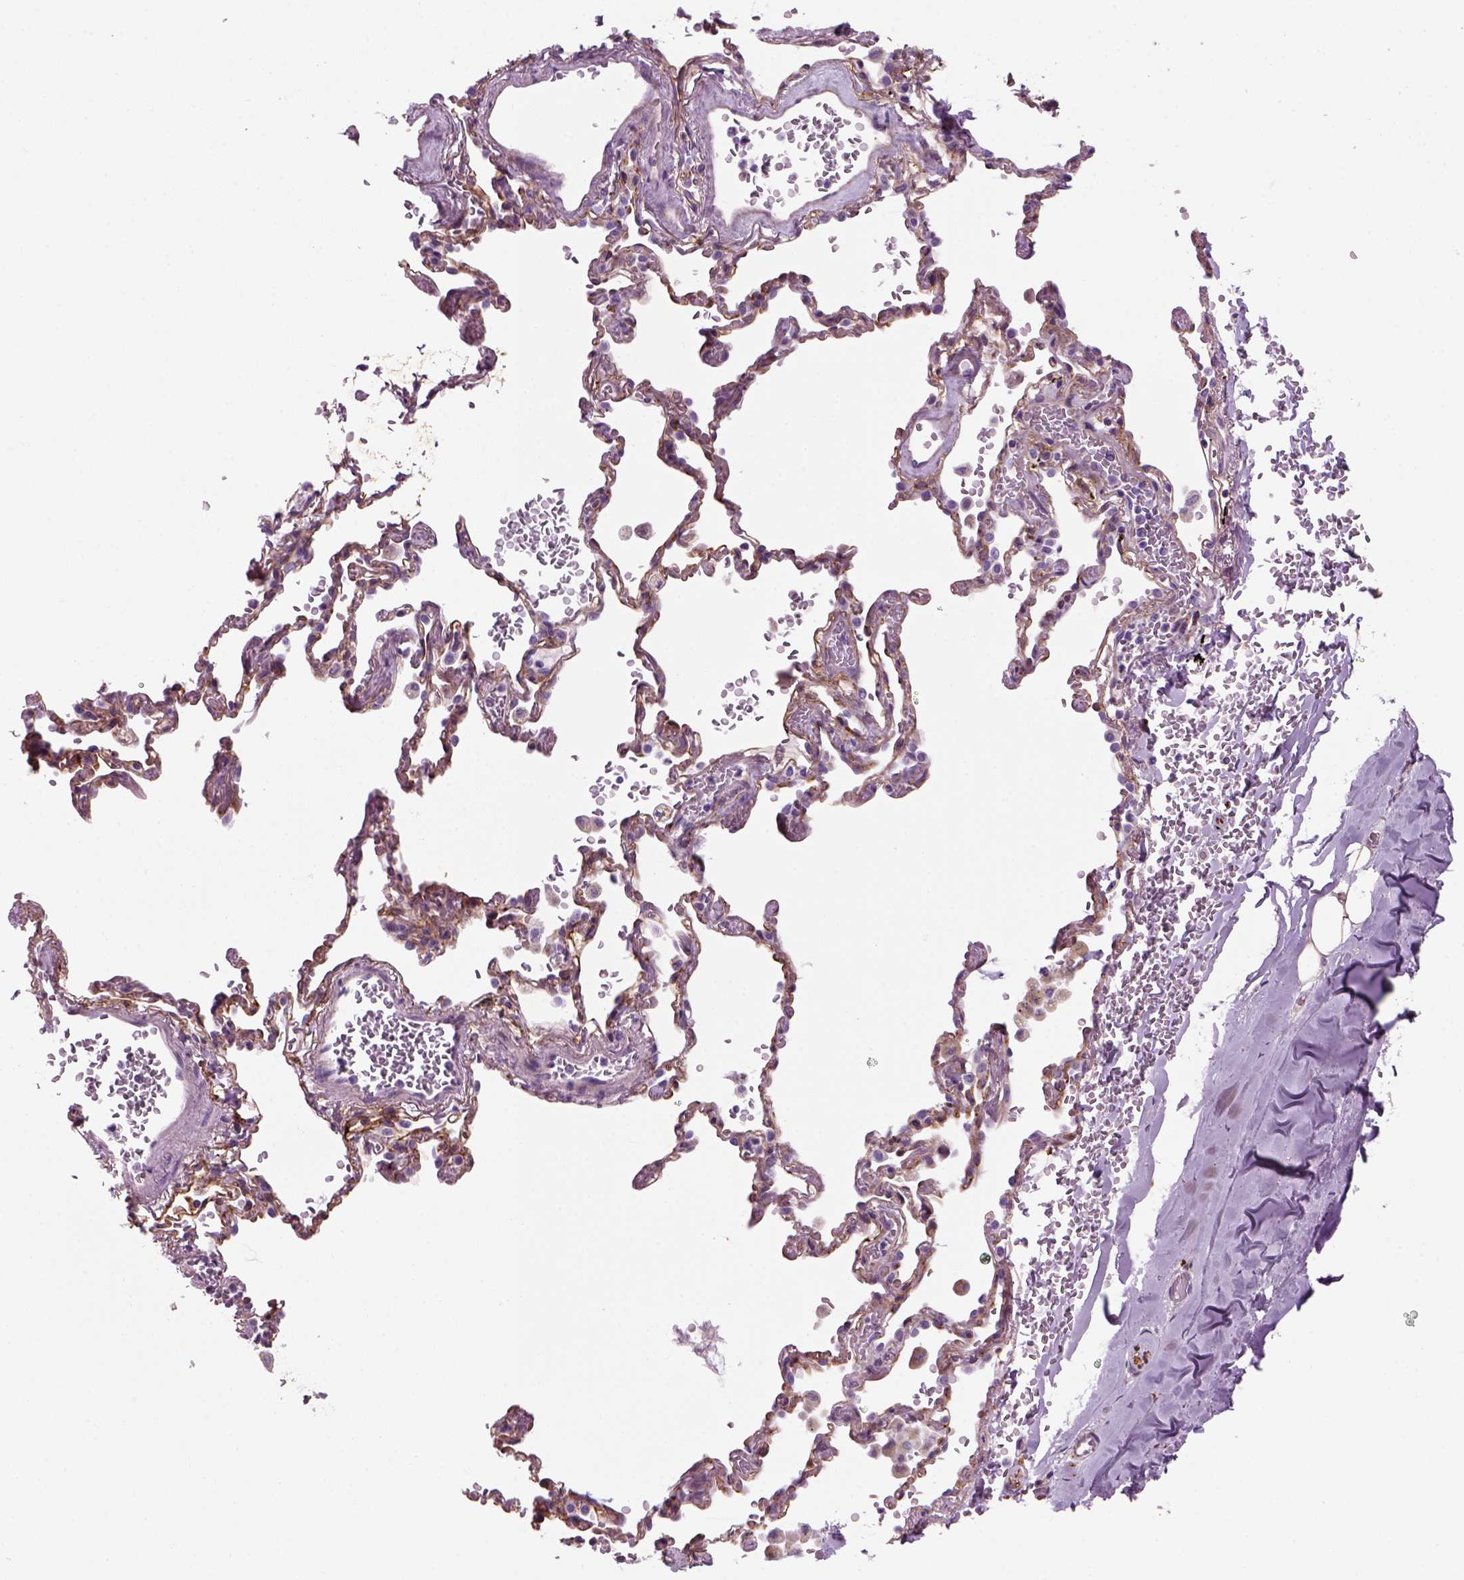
{"staining": {"intensity": "negative", "quantity": "none", "location": "none"}, "tissue": "adipose tissue", "cell_type": "Adipocytes", "image_type": "normal", "snomed": [{"axis": "morphology", "description": "Normal tissue, NOS"}, {"axis": "topography", "description": "Cartilage tissue"}, {"axis": "topography", "description": "Bronchus"}, {"axis": "topography", "description": "Peripheral nerve tissue"}], "caption": "Adipose tissue was stained to show a protein in brown. There is no significant staining in adipocytes. (Brightfield microscopy of DAB immunohistochemistry (IHC) at high magnification).", "gene": "MARCKS", "patient": {"sex": "male", "age": 67}}